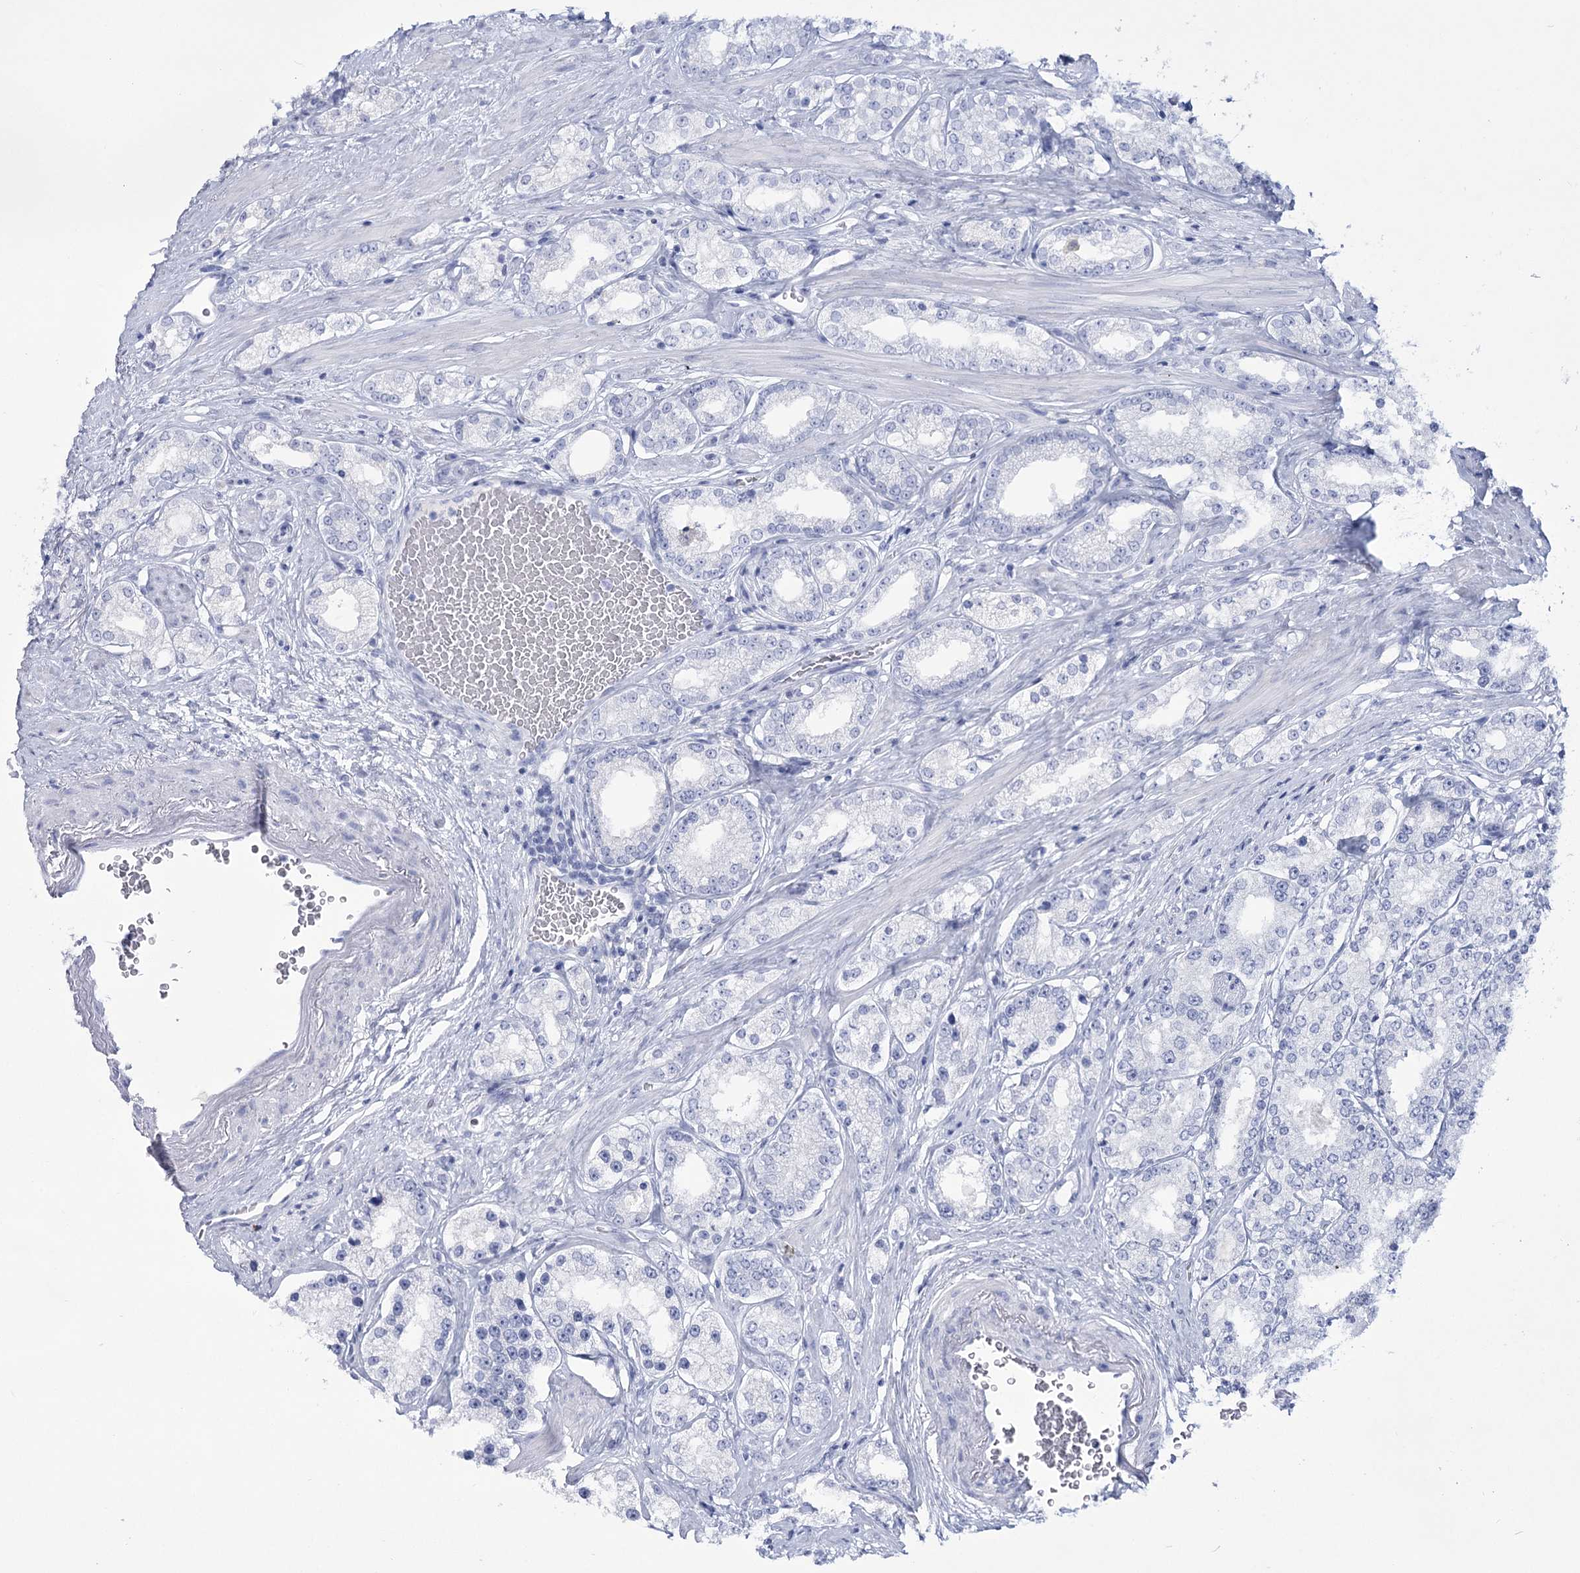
{"staining": {"intensity": "negative", "quantity": "none", "location": "none"}, "tissue": "prostate cancer", "cell_type": "Tumor cells", "image_type": "cancer", "snomed": [{"axis": "morphology", "description": "Normal tissue, NOS"}, {"axis": "morphology", "description": "Adenocarcinoma, High grade"}, {"axis": "topography", "description": "Prostate"}], "caption": "Tumor cells show no significant protein staining in prostate cancer (high-grade adenocarcinoma).", "gene": "RNF186", "patient": {"sex": "male", "age": 83}}